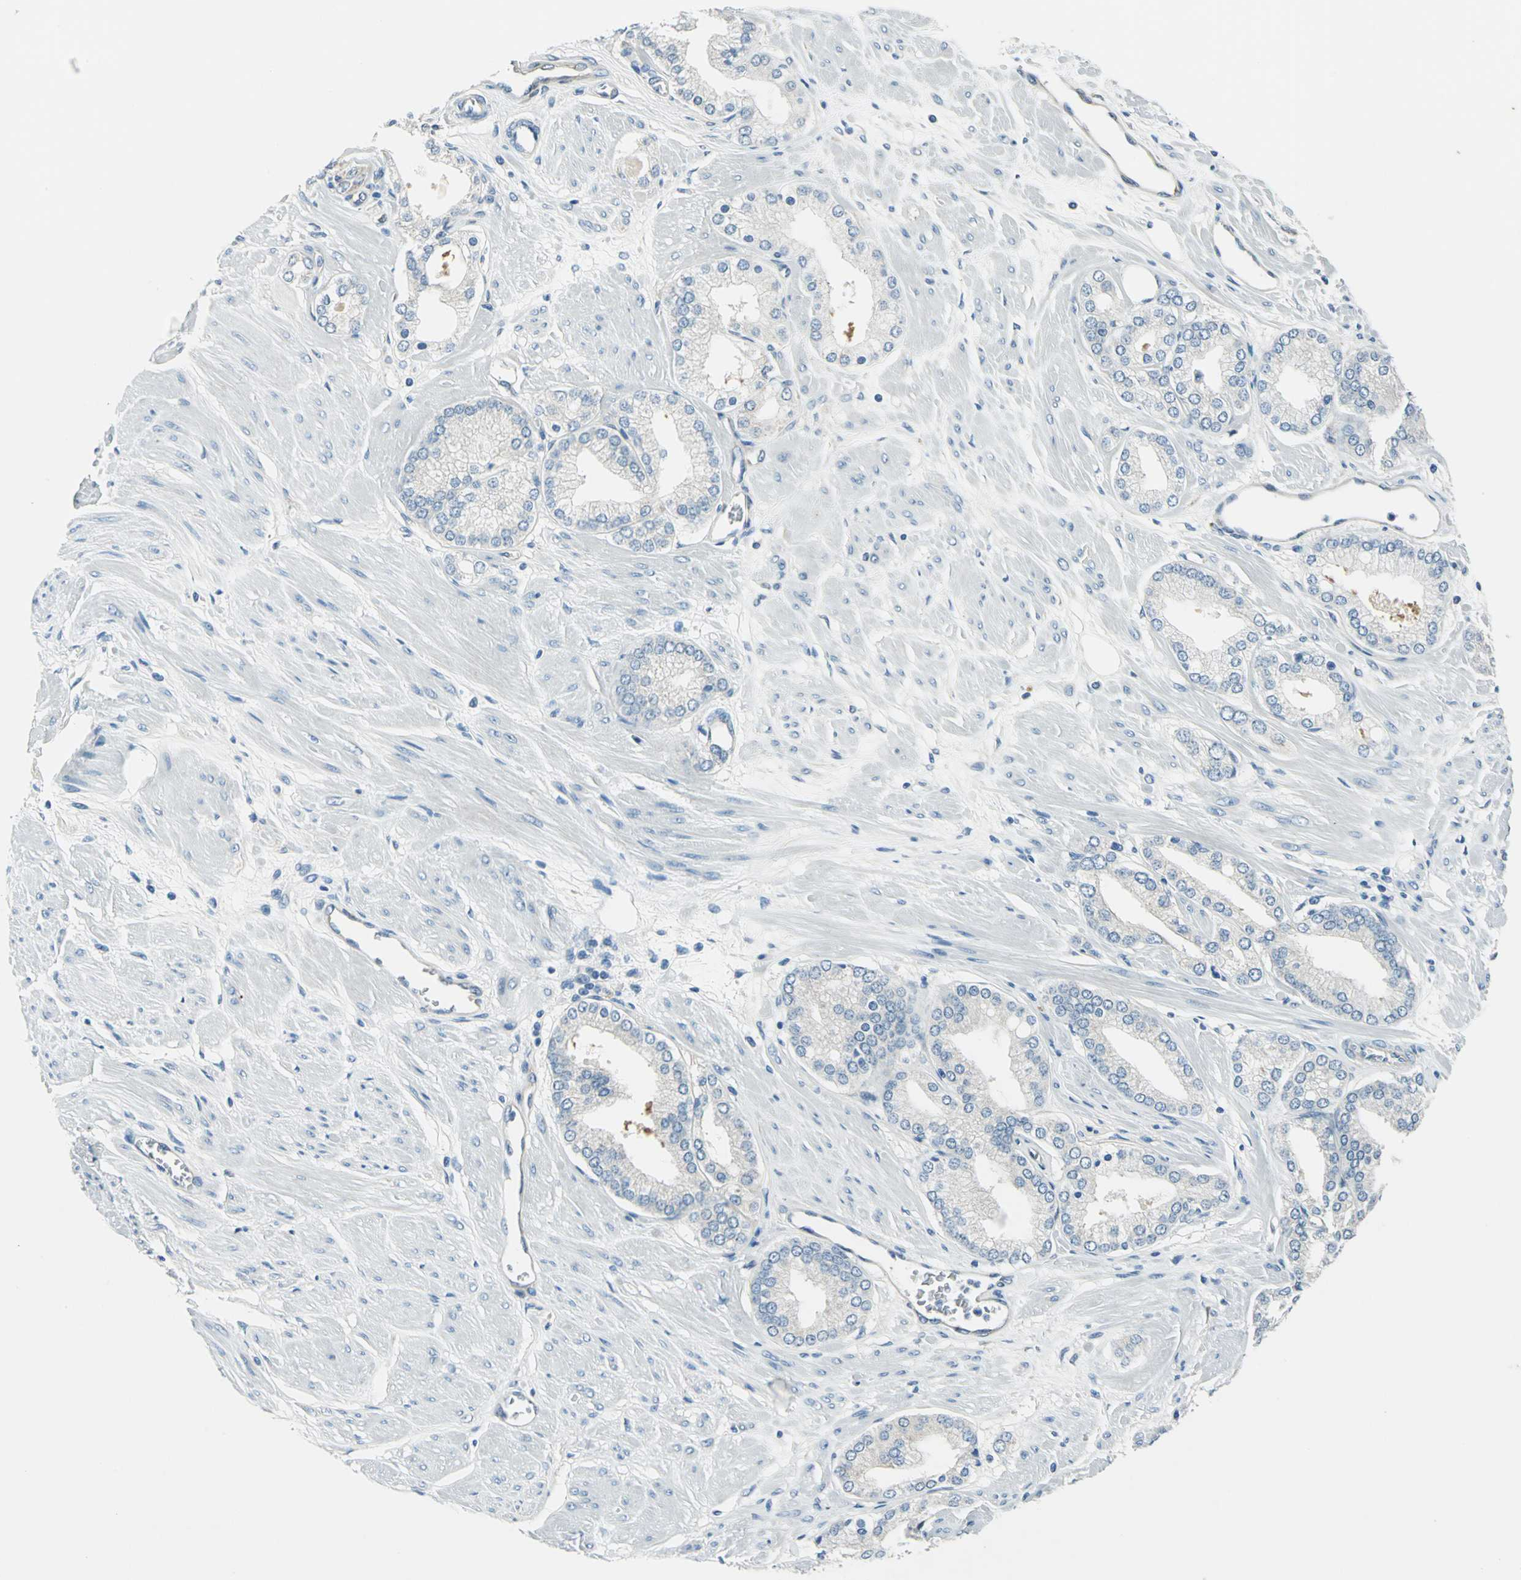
{"staining": {"intensity": "negative", "quantity": "none", "location": "none"}, "tissue": "prostate cancer", "cell_type": "Tumor cells", "image_type": "cancer", "snomed": [{"axis": "morphology", "description": "Adenocarcinoma, High grade"}, {"axis": "topography", "description": "Prostate"}], "caption": "Tumor cells are negative for protein expression in human adenocarcinoma (high-grade) (prostate).", "gene": "CDC42EP1", "patient": {"sex": "male", "age": 61}}